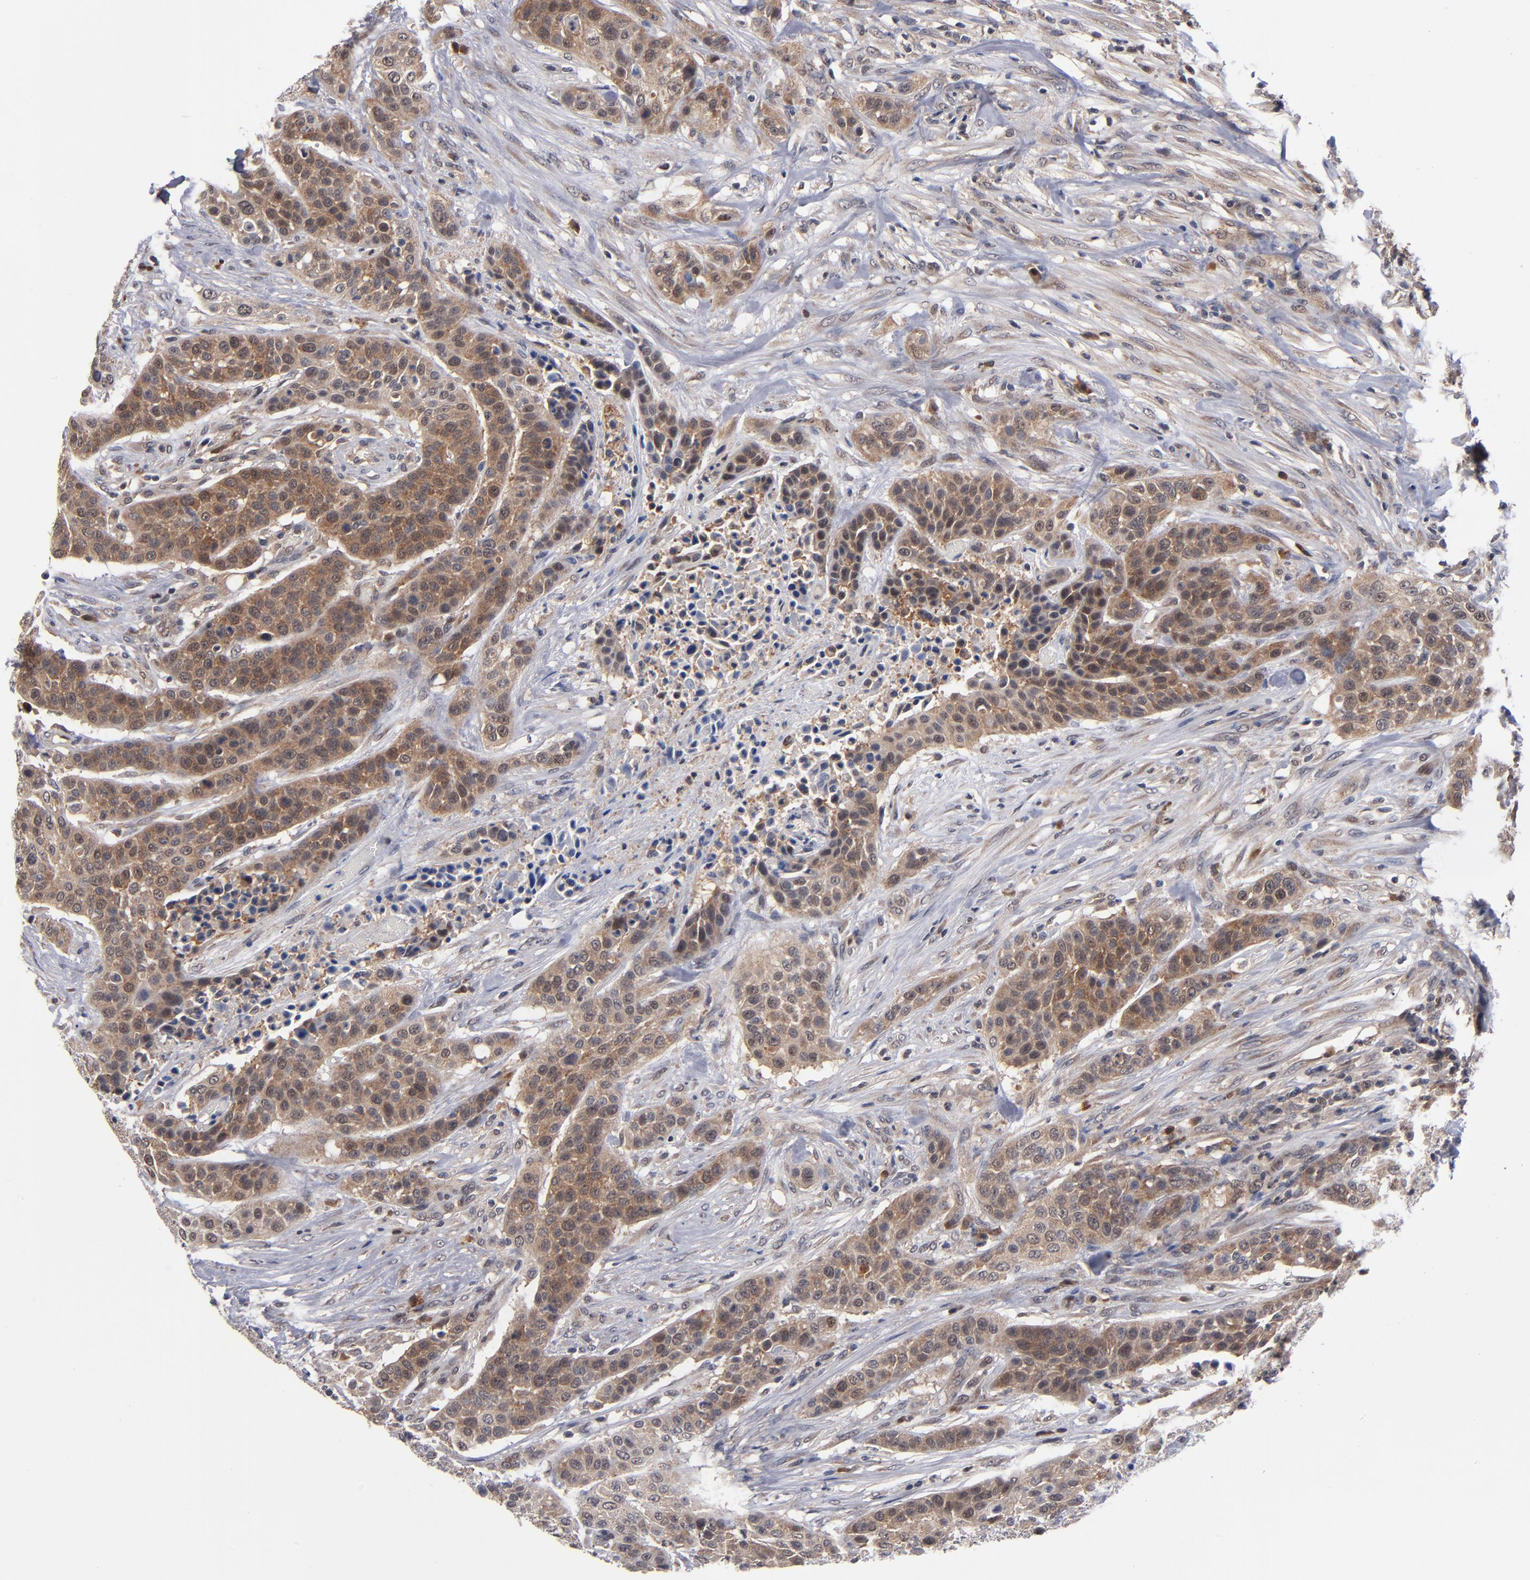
{"staining": {"intensity": "moderate", "quantity": ">75%", "location": "cytoplasmic/membranous"}, "tissue": "urothelial cancer", "cell_type": "Tumor cells", "image_type": "cancer", "snomed": [{"axis": "morphology", "description": "Urothelial carcinoma, High grade"}, {"axis": "topography", "description": "Urinary bladder"}], "caption": "Approximately >75% of tumor cells in urothelial cancer demonstrate moderate cytoplasmic/membranous protein staining as visualized by brown immunohistochemical staining.", "gene": "ALG13", "patient": {"sex": "male", "age": 74}}